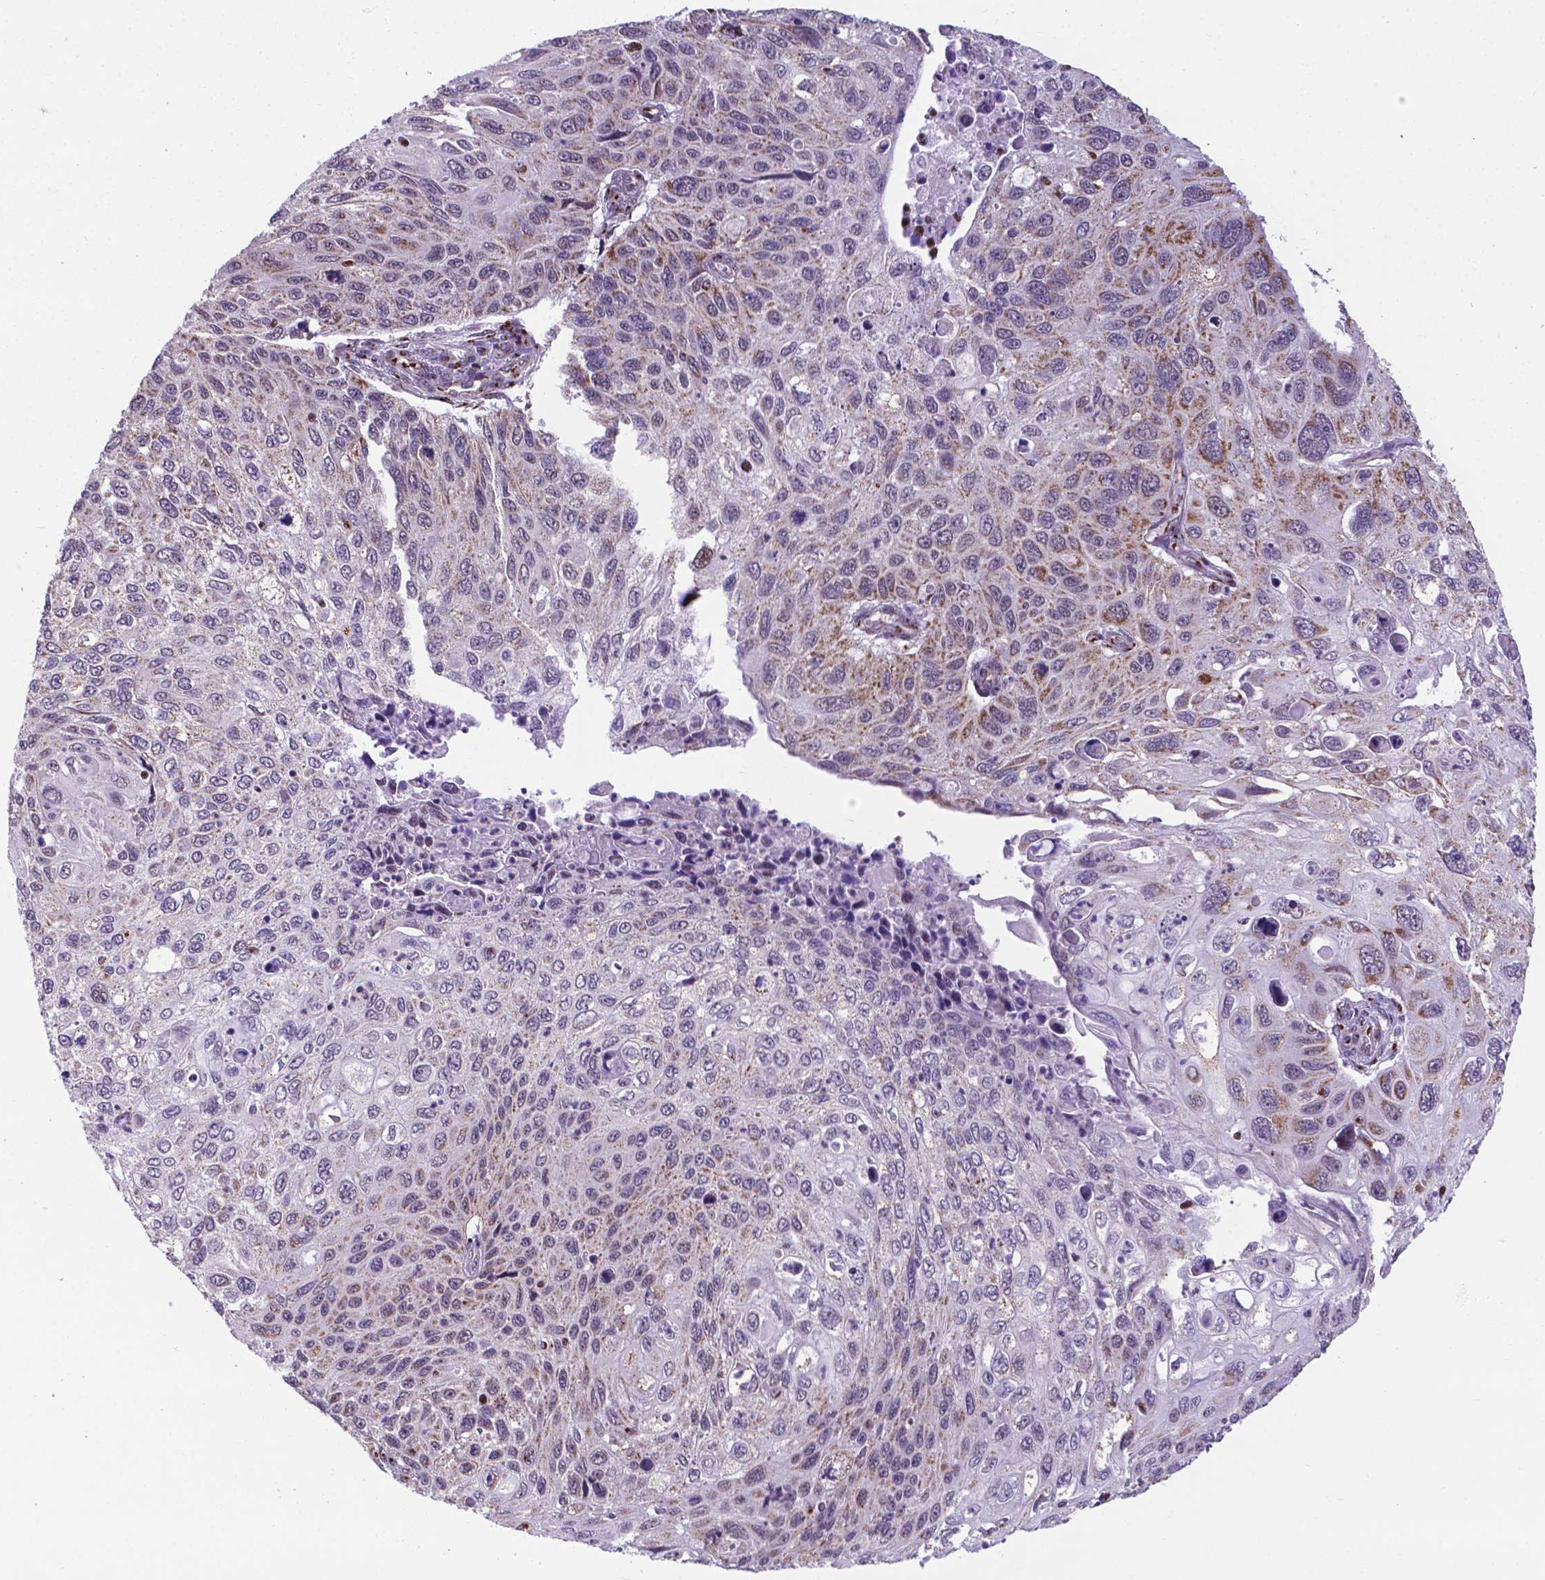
{"staining": {"intensity": "moderate", "quantity": "25%-75%", "location": "cytoplasmic/membranous"}, "tissue": "cervical cancer", "cell_type": "Tumor cells", "image_type": "cancer", "snomed": [{"axis": "morphology", "description": "Squamous cell carcinoma, NOS"}, {"axis": "topography", "description": "Cervix"}], "caption": "The immunohistochemical stain labels moderate cytoplasmic/membranous expression in tumor cells of cervical cancer (squamous cell carcinoma) tissue. (Brightfield microscopy of DAB IHC at high magnification).", "gene": "MRPL10", "patient": {"sex": "female", "age": 70}}